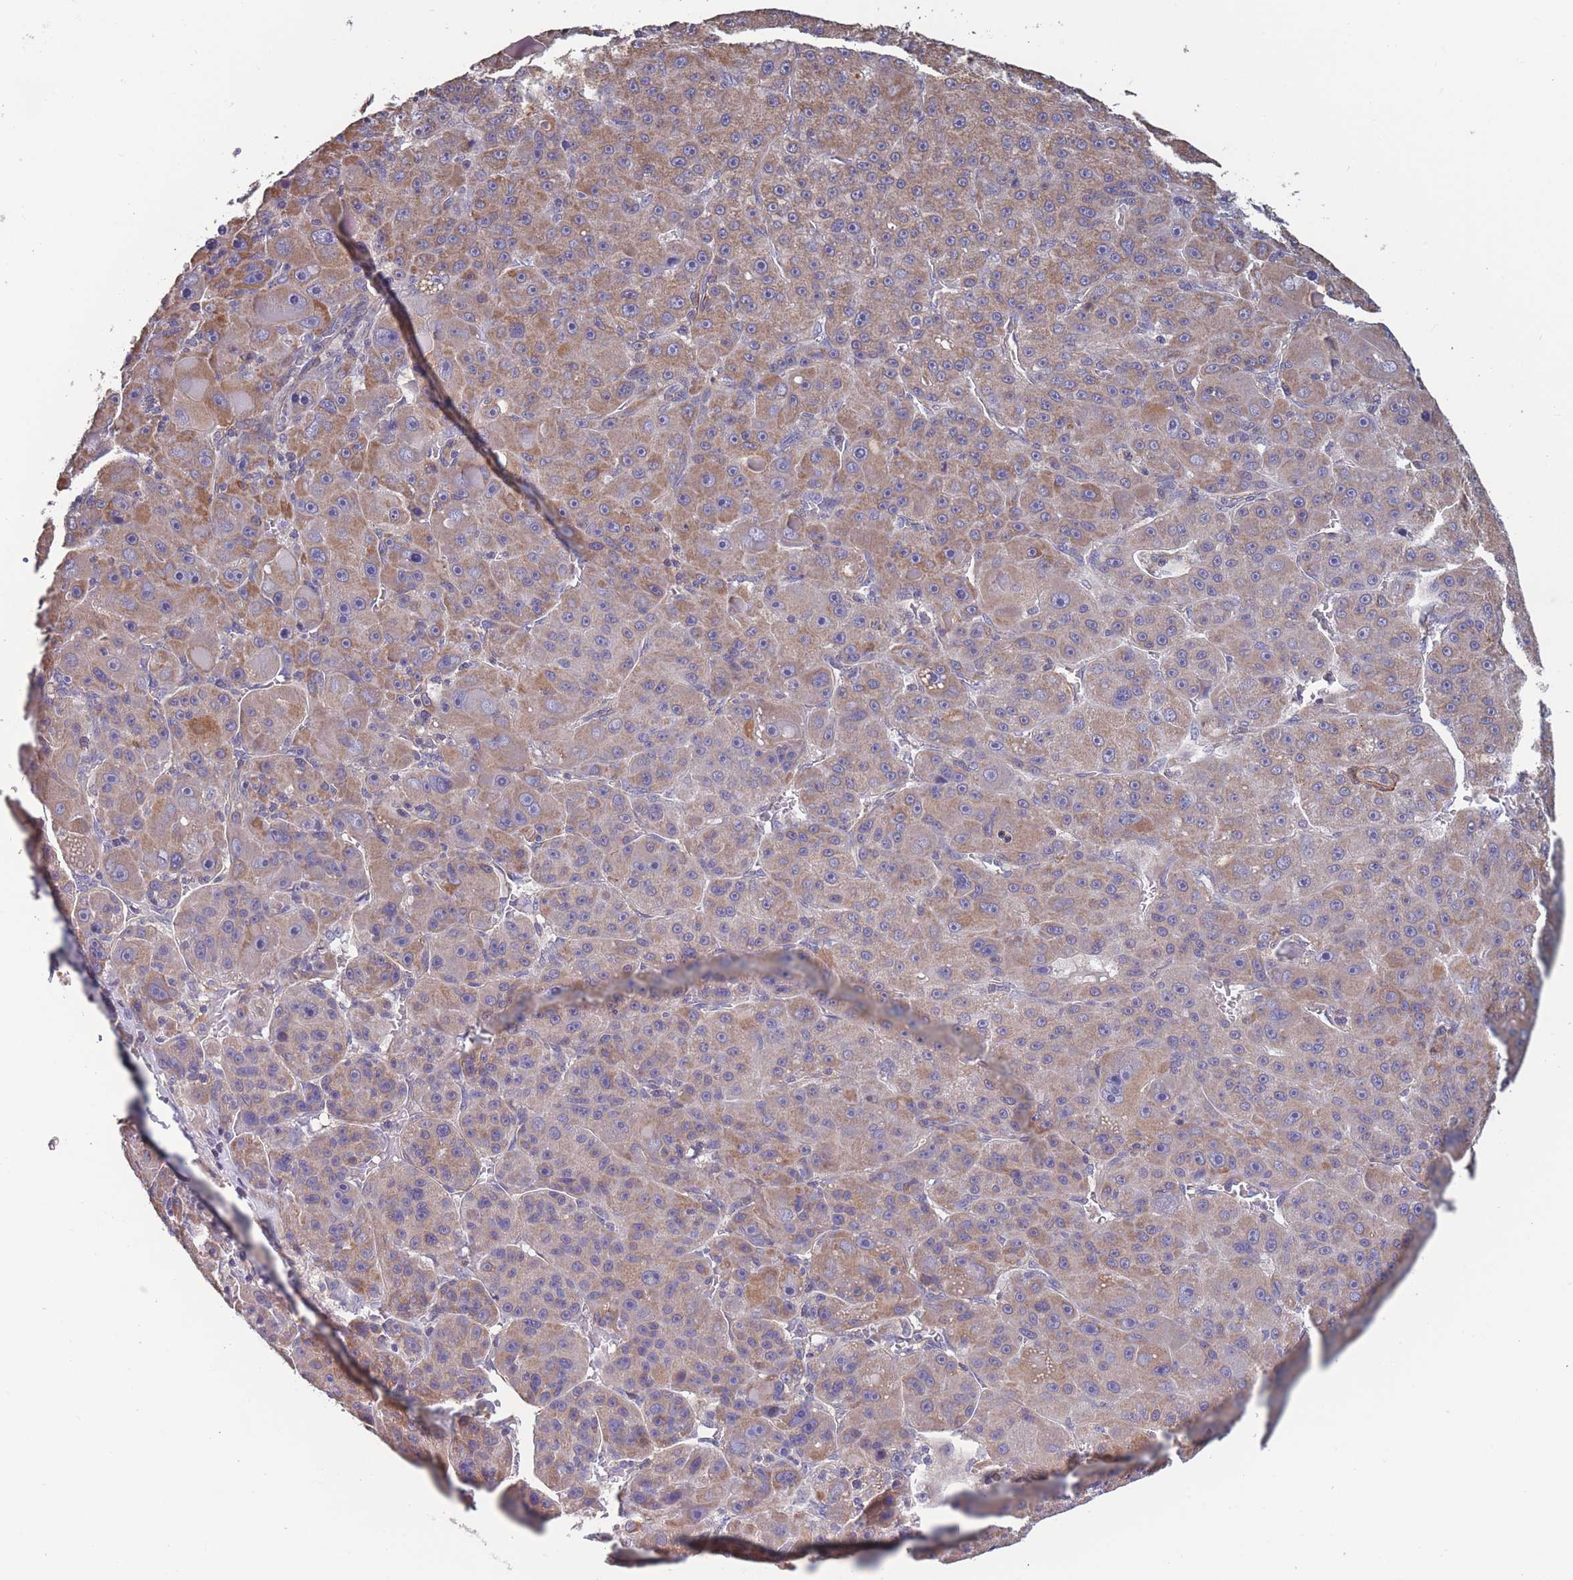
{"staining": {"intensity": "moderate", "quantity": ">75%", "location": "cytoplasmic/membranous"}, "tissue": "liver cancer", "cell_type": "Tumor cells", "image_type": "cancer", "snomed": [{"axis": "morphology", "description": "Carcinoma, Hepatocellular, NOS"}, {"axis": "topography", "description": "Liver"}], "caption": "Liver hepatocellular carcinoma stained for a protein (brown) displays moderate cytoplasmic/membranous positive expression in about >75% of tumor cells.", "gene": "TOMM40L", "patient": {"sex": "male", "age": 76}}